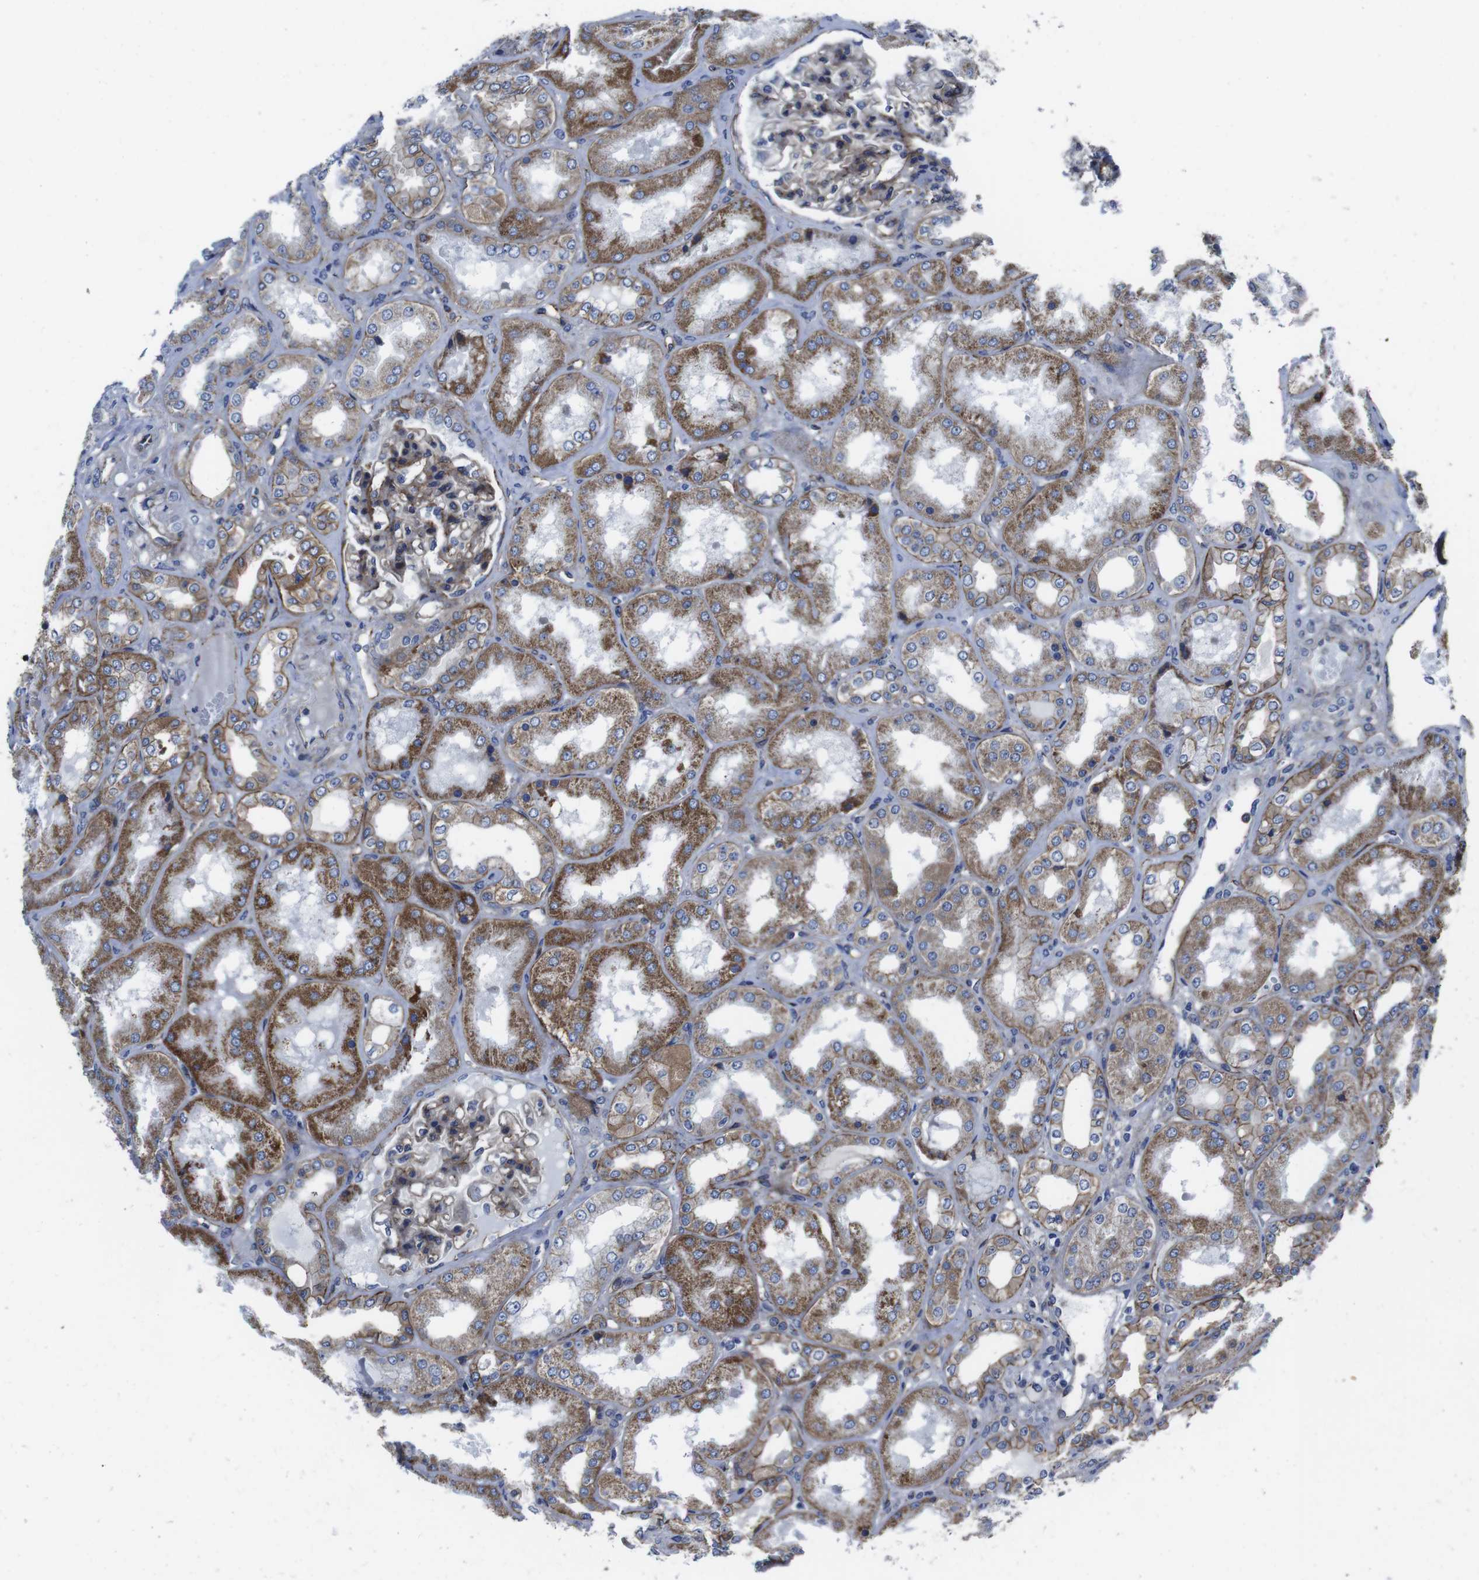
{"staining": {"intensity": "moderate", "quantity": ">75%", "location": "cytoplasmic/membranous"}, "tissue": "kidney", "cell_type": "Cells in glomeruli", "image_type": "normal", "snomed": [{"axis": "morphology", "description": "Normal tissue, NOS"}, {"axis": "topography", "description": "Kidney"}], "caption": "Normal kidney exhibits moderate cytoplasmic/membranous positivity in approximately >75% of cells in glomeruli.", "gene": "NUMB", "patient": {"sex": "female", "age": 56}}